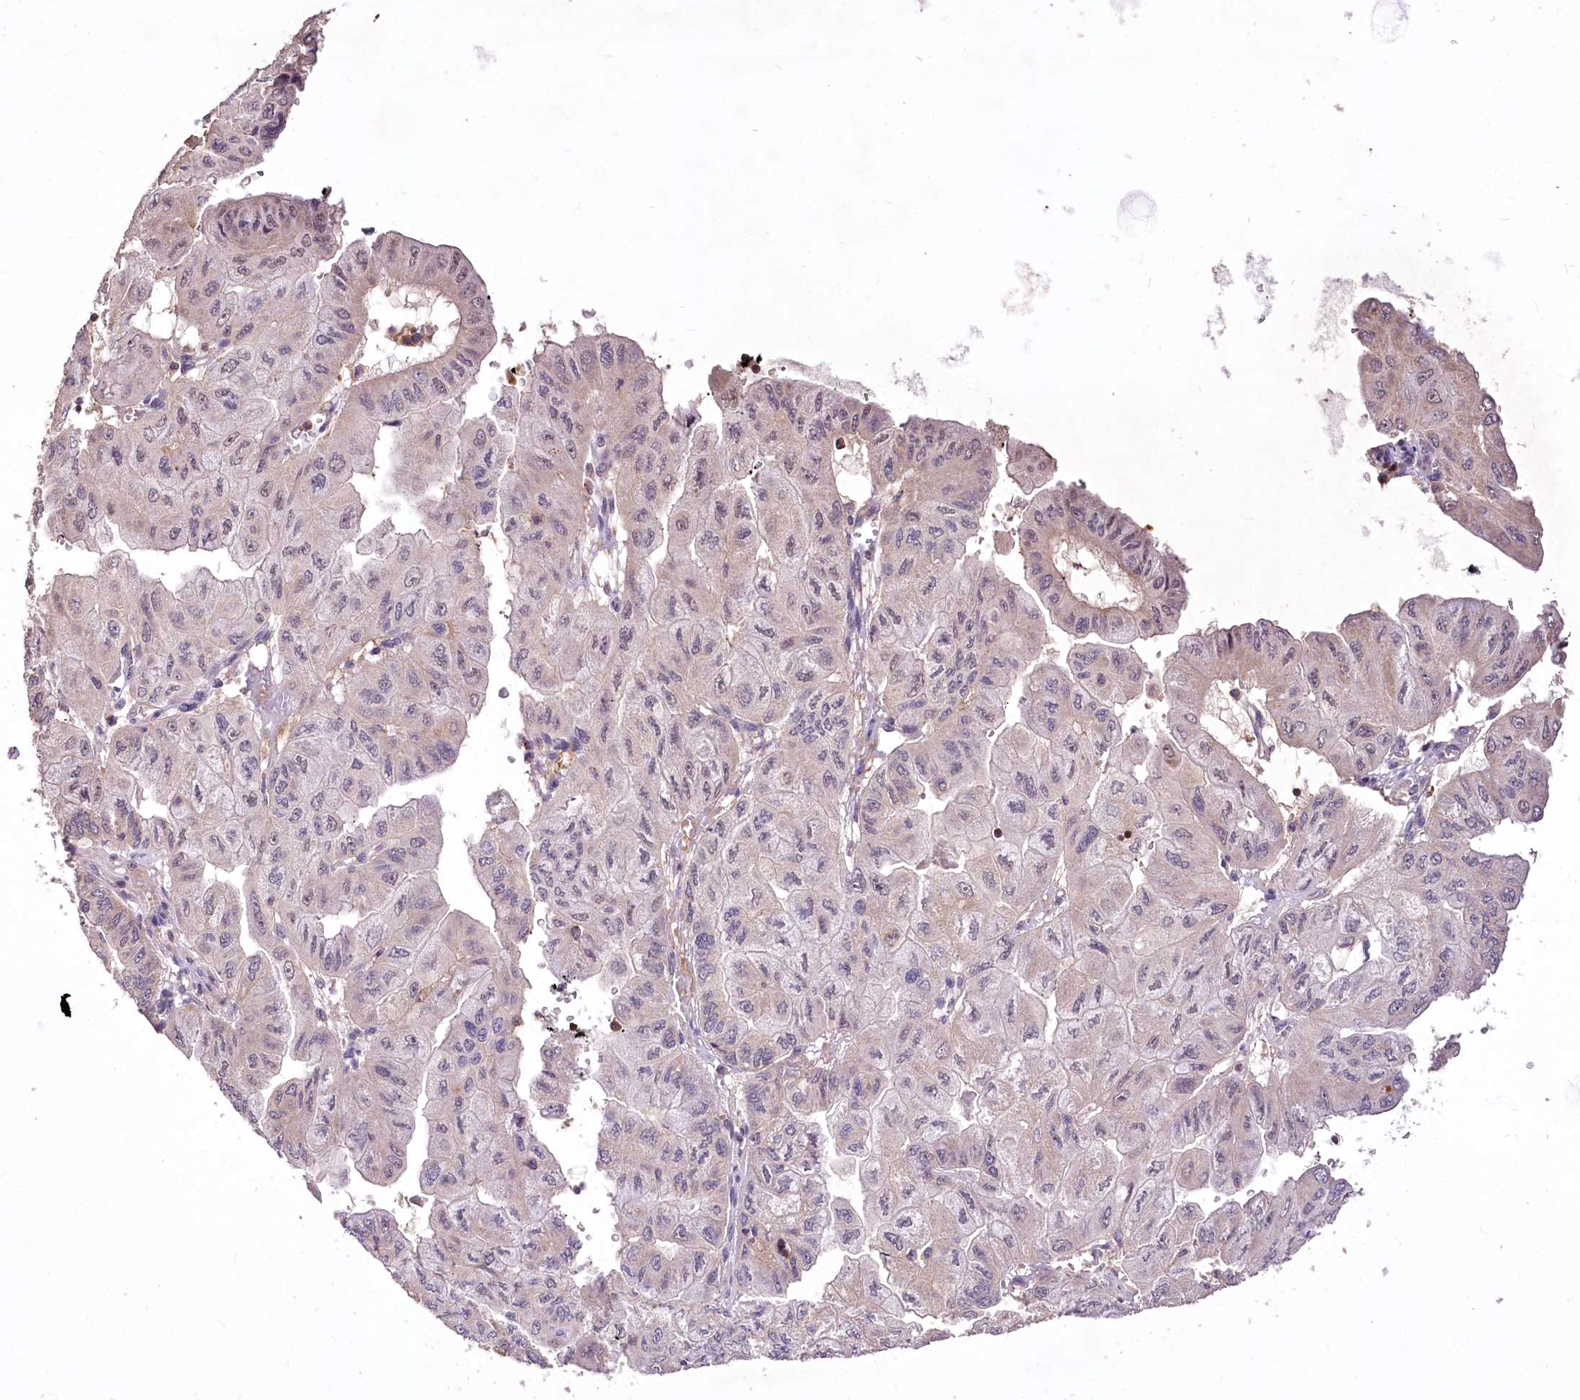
{"staining": {"intensity": "negative", "quantity": "none", "location": "none"}, "tissue": "pancreatic cancer", "cell_type": "Tumor cells", "image_type": "cancer", "snomed": [{"axis": "morphology", "description": "Adenocarcinoma, NOS"}, {"axis": "topography", "description": "Pancreas"}], "caption": "DAB (3,3'-diaminobenzidine) immunohistochemical staining of pancreatic adenocarcinoma reveals no significant expression in tumor cells.", "gene": "SERGEF", "patient": {"sex": "male", "age": 51}}